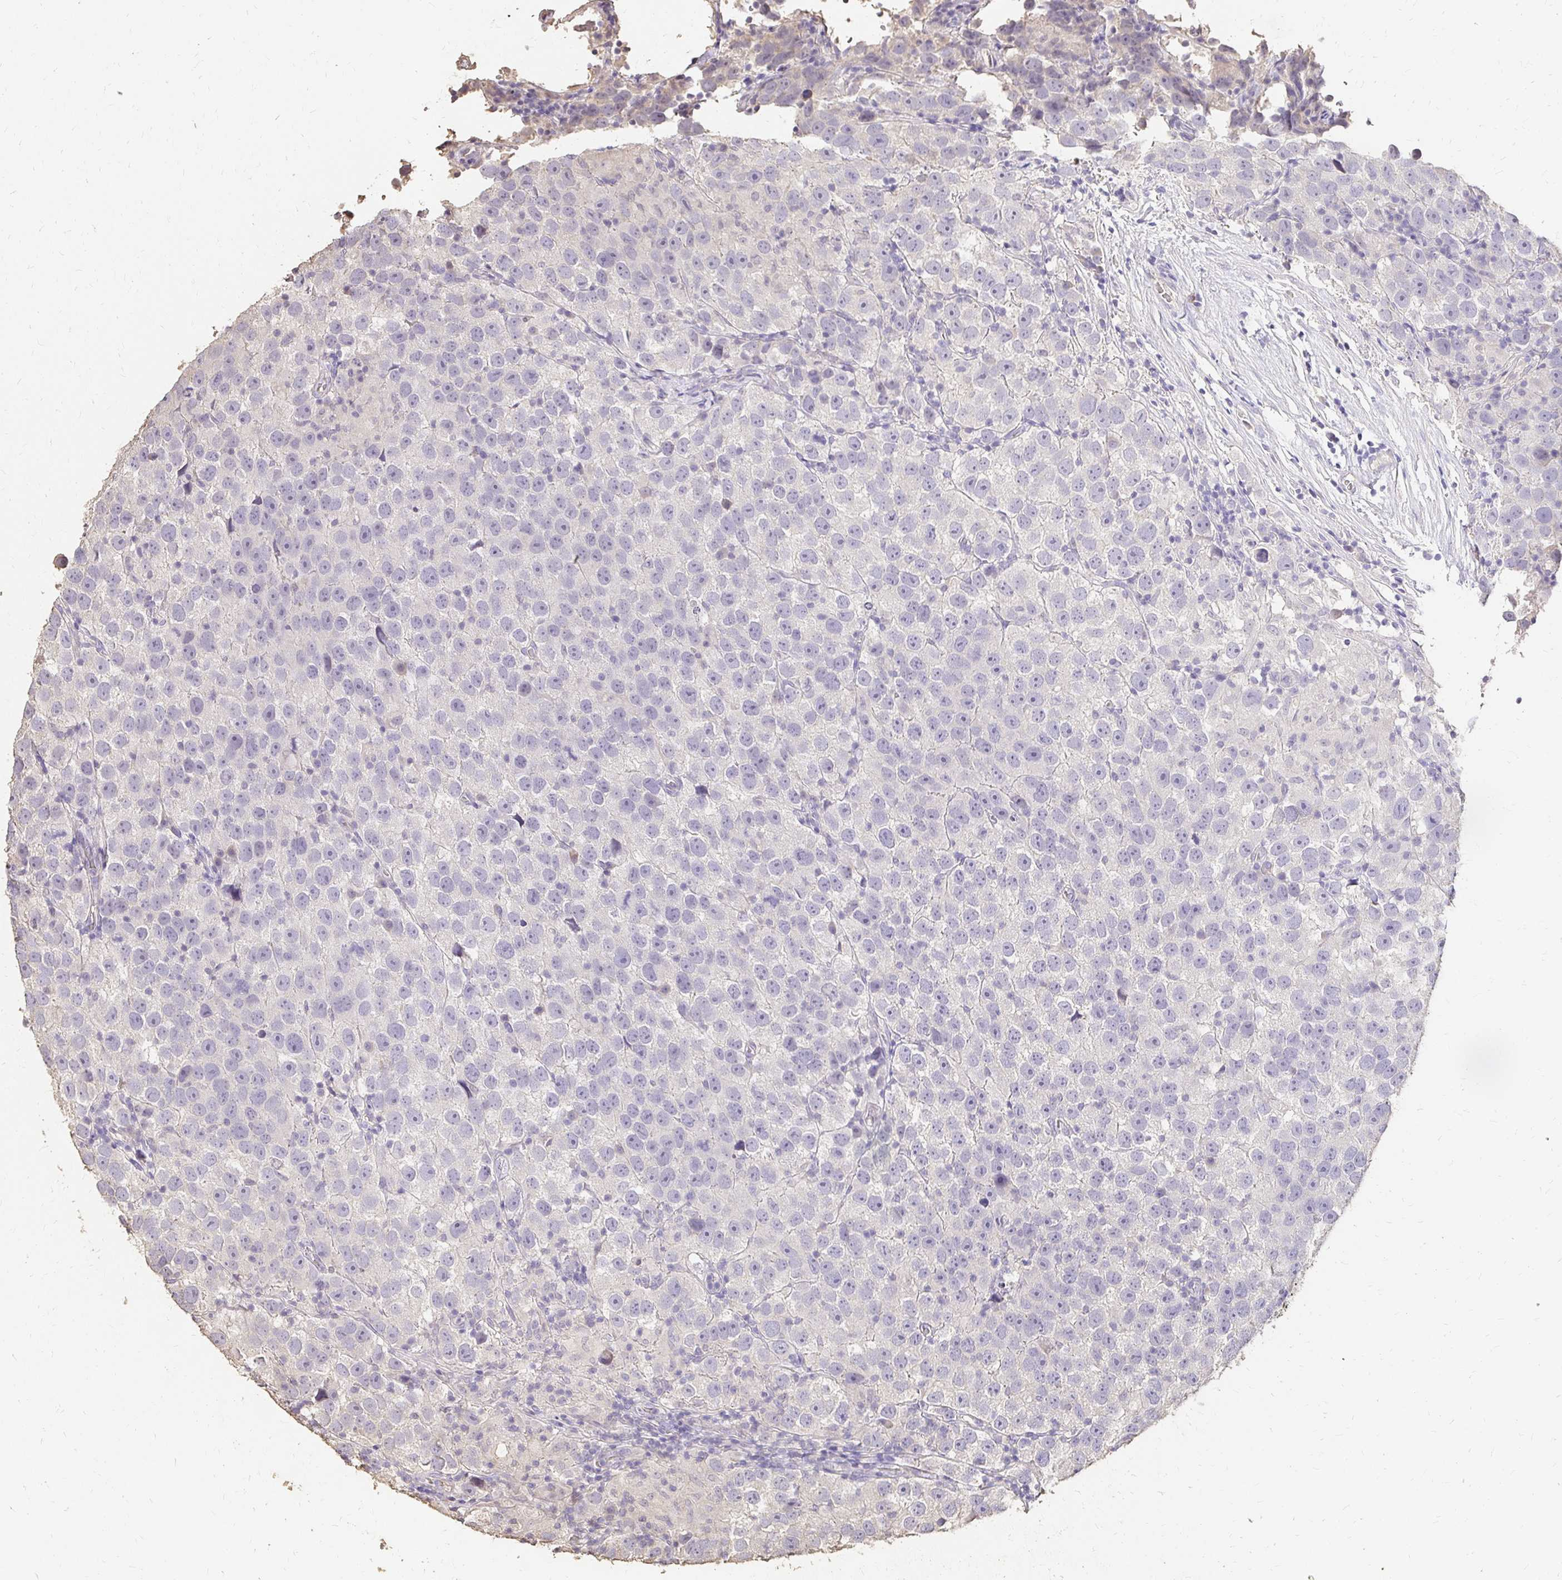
{"staining": {"intensity": "negative", "quantity": "none", "location": "none"}, "tissue": "testis cancer", "cell_type": "Tumor cells", "image_type": "cancer", "snomed": [{"axis": "morphology", "description": "Seminoma, NOS"}, {"axis": "topography", "description": "Testis"}], "caption": "Tumor cells show no significant expression in seminoma (testis).", "gene": "UGT1A6", "patient": {"sex": "male", "age": 26}}